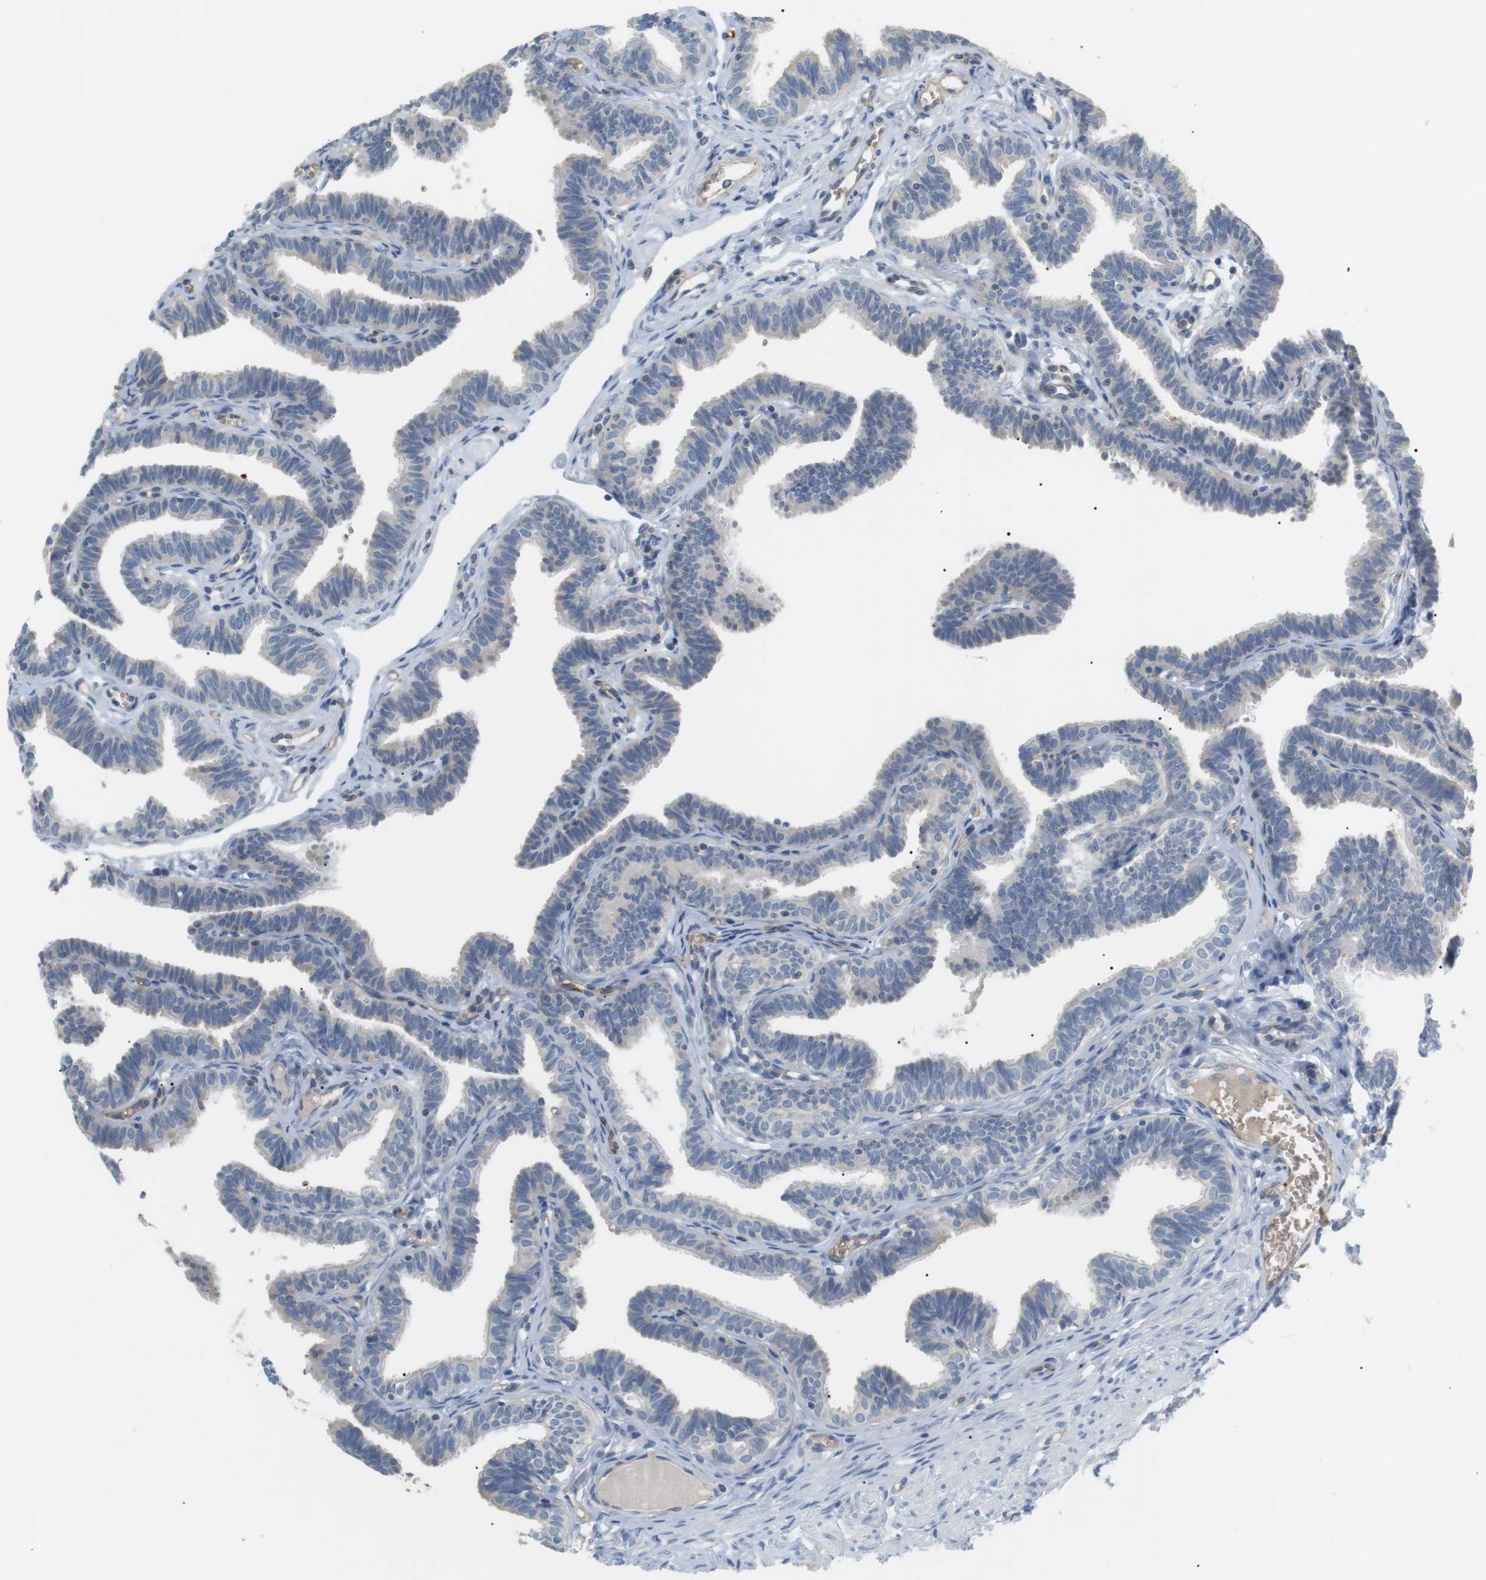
{"staining": {"intensity": "moderate", "quantity": "25%-75%", "location": "cytoplasmic/membranous"}, "tissue": "fallopian tube", "cell_type": "Glandular cells", "image_type": "normal", "snomed": [{"axis": "morphology", "description": "Normal tissue, NOS"}, {"axis": "topography", "description": "Fallopian tube"}, {"axis": "topography", "description": "Ovary"}], "caption": "Immunohistochemical staining of unremarkable human fallopian tube displays medium levels of moderate cytoplasmic/membranous staining in approximately 25%-75% of glandular cells. Using DAB (3,3'-diaminobenzidine) (brown) and hematoxylin (blue) stains, captured at high magnification using brightfield microscopy.", "gene": "ADCY10", "patient": {"sex": "female", "age": 23}}